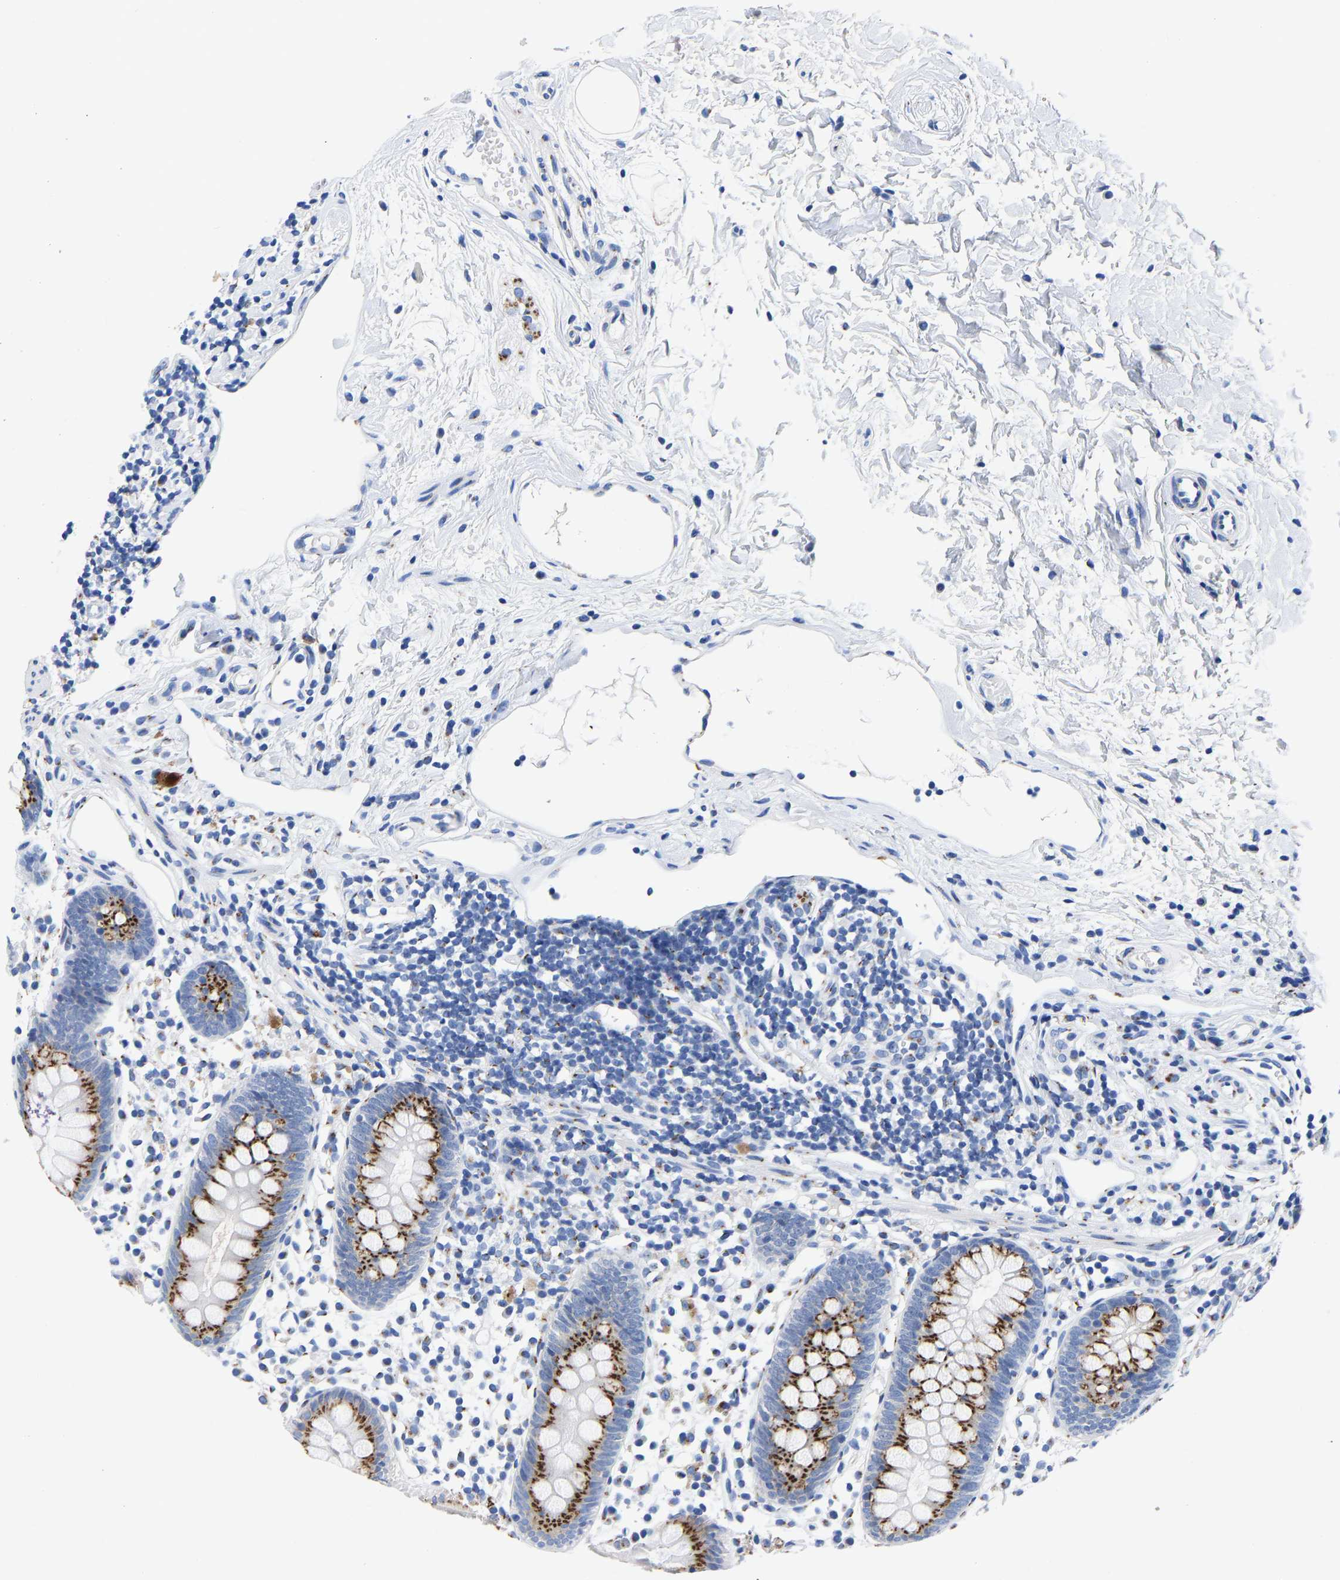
{"staining": {"intensity": "strong", "quantity": ">75%", "location": "cytoplasmic/membranous"}, "tissue": "appendix", "cell_type": "Glandular cells", "image_type": "normal", "snomed": [{"axis": "morphology", "description": "Normal tissue, NOS"}, {"axis": "topography", "description": "Appendix"}], "caption": "IHC image of unremarkable appendix stained for a protein (brown), which shows high levels of strong cytoplasmic/membranous positivity in approximately >75% of glandular cells.", "gene": "TMEM87A", "patient": {"sex": "female", "age": 20}}